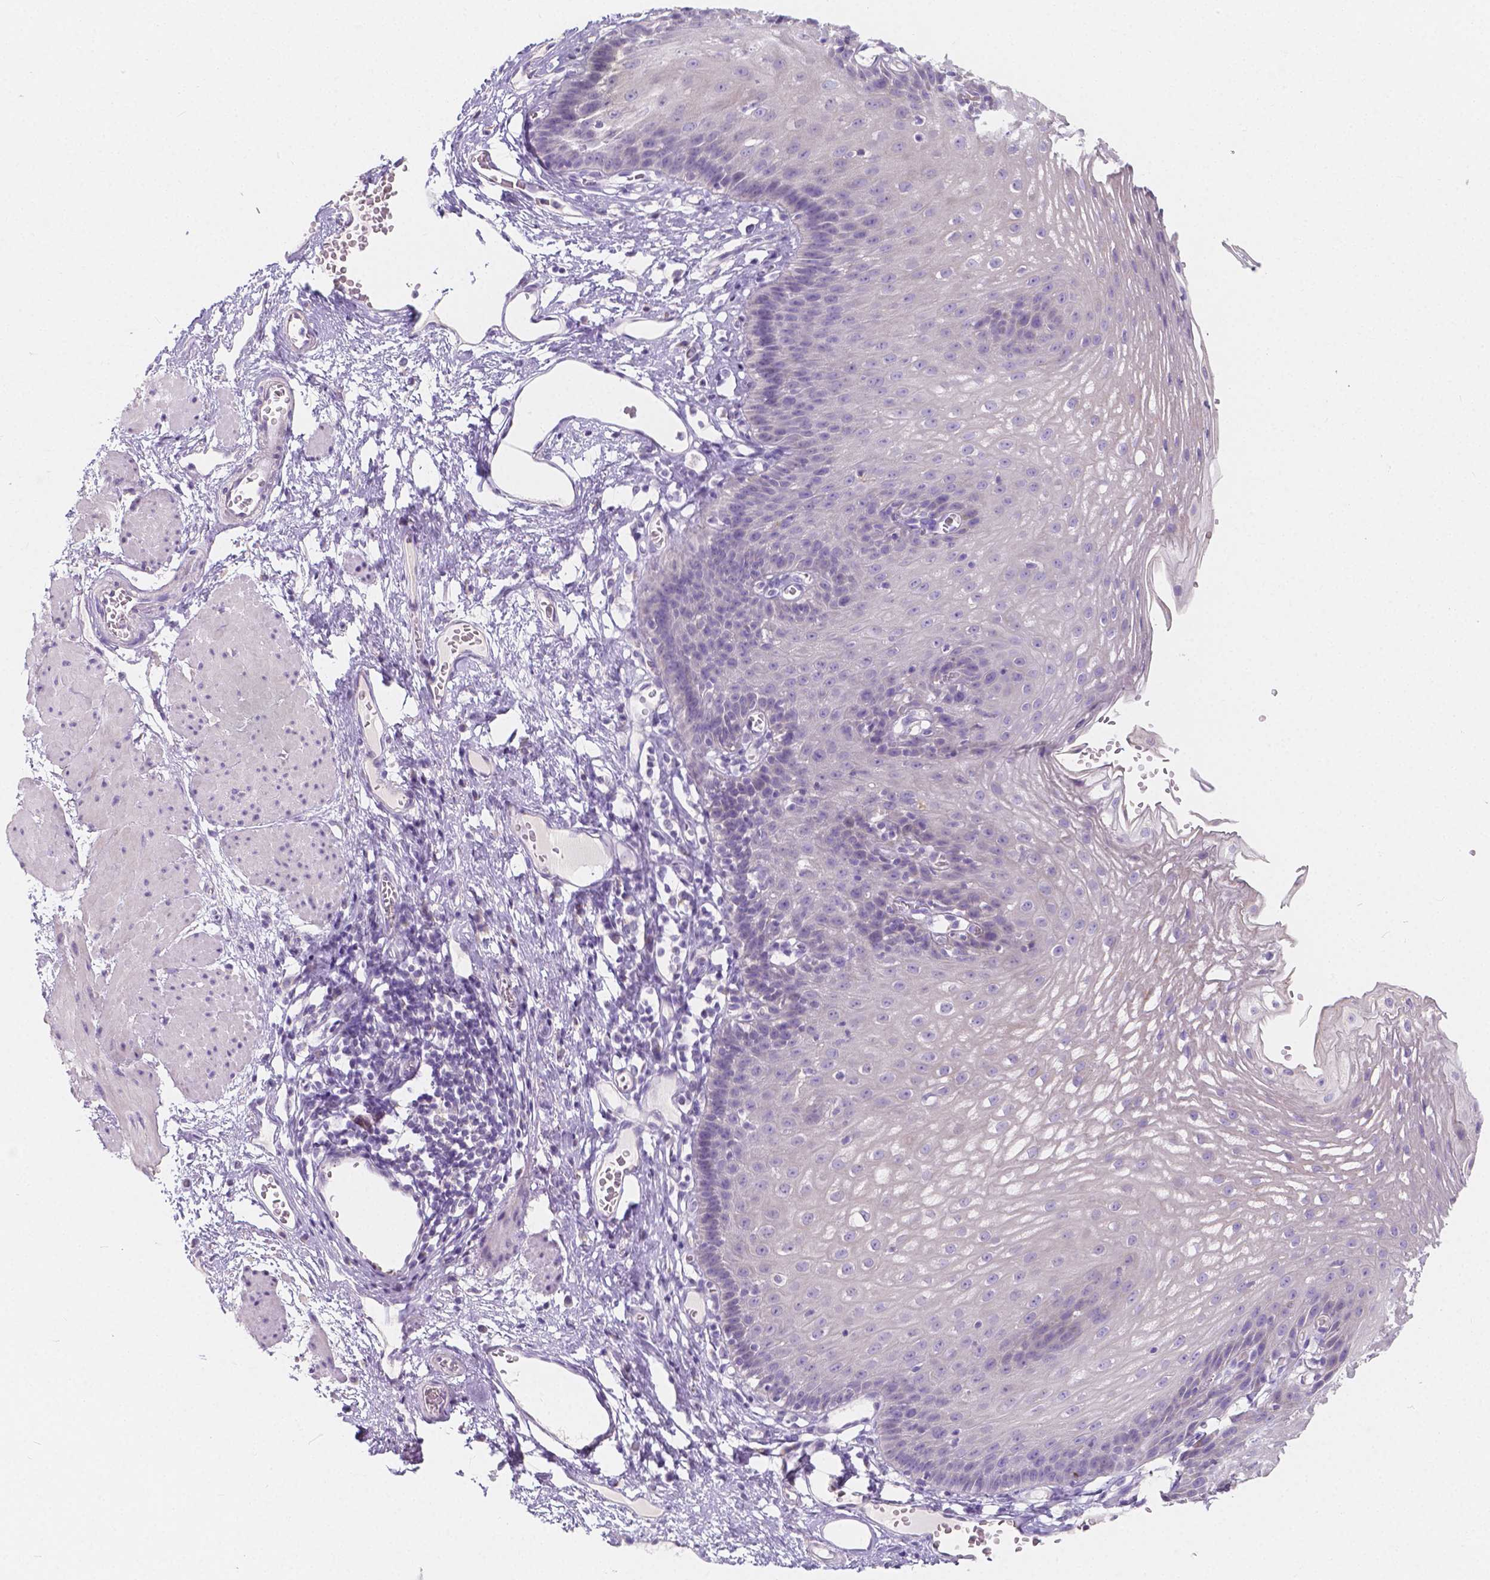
{"staining": {"intensity": "negative", "quantity": "none", "location": "none"}, "tissue": "esophagus", "cell_type": "Squamous epithelial cells", "image_type": "normal", "snomed": [{"axis": "morphology", "description": "Normal tissue, NOS"}, {"axis": "topography", "description": "Esophagus"}], "caption": "A high-resolution micrograph shows immunohistochemistry staining of unremarkable esophagus, which exhibits no significant expression in squamous epithelial cells.", "gene": "RNF186", "patient": {"sex": "male", "age": 72}}